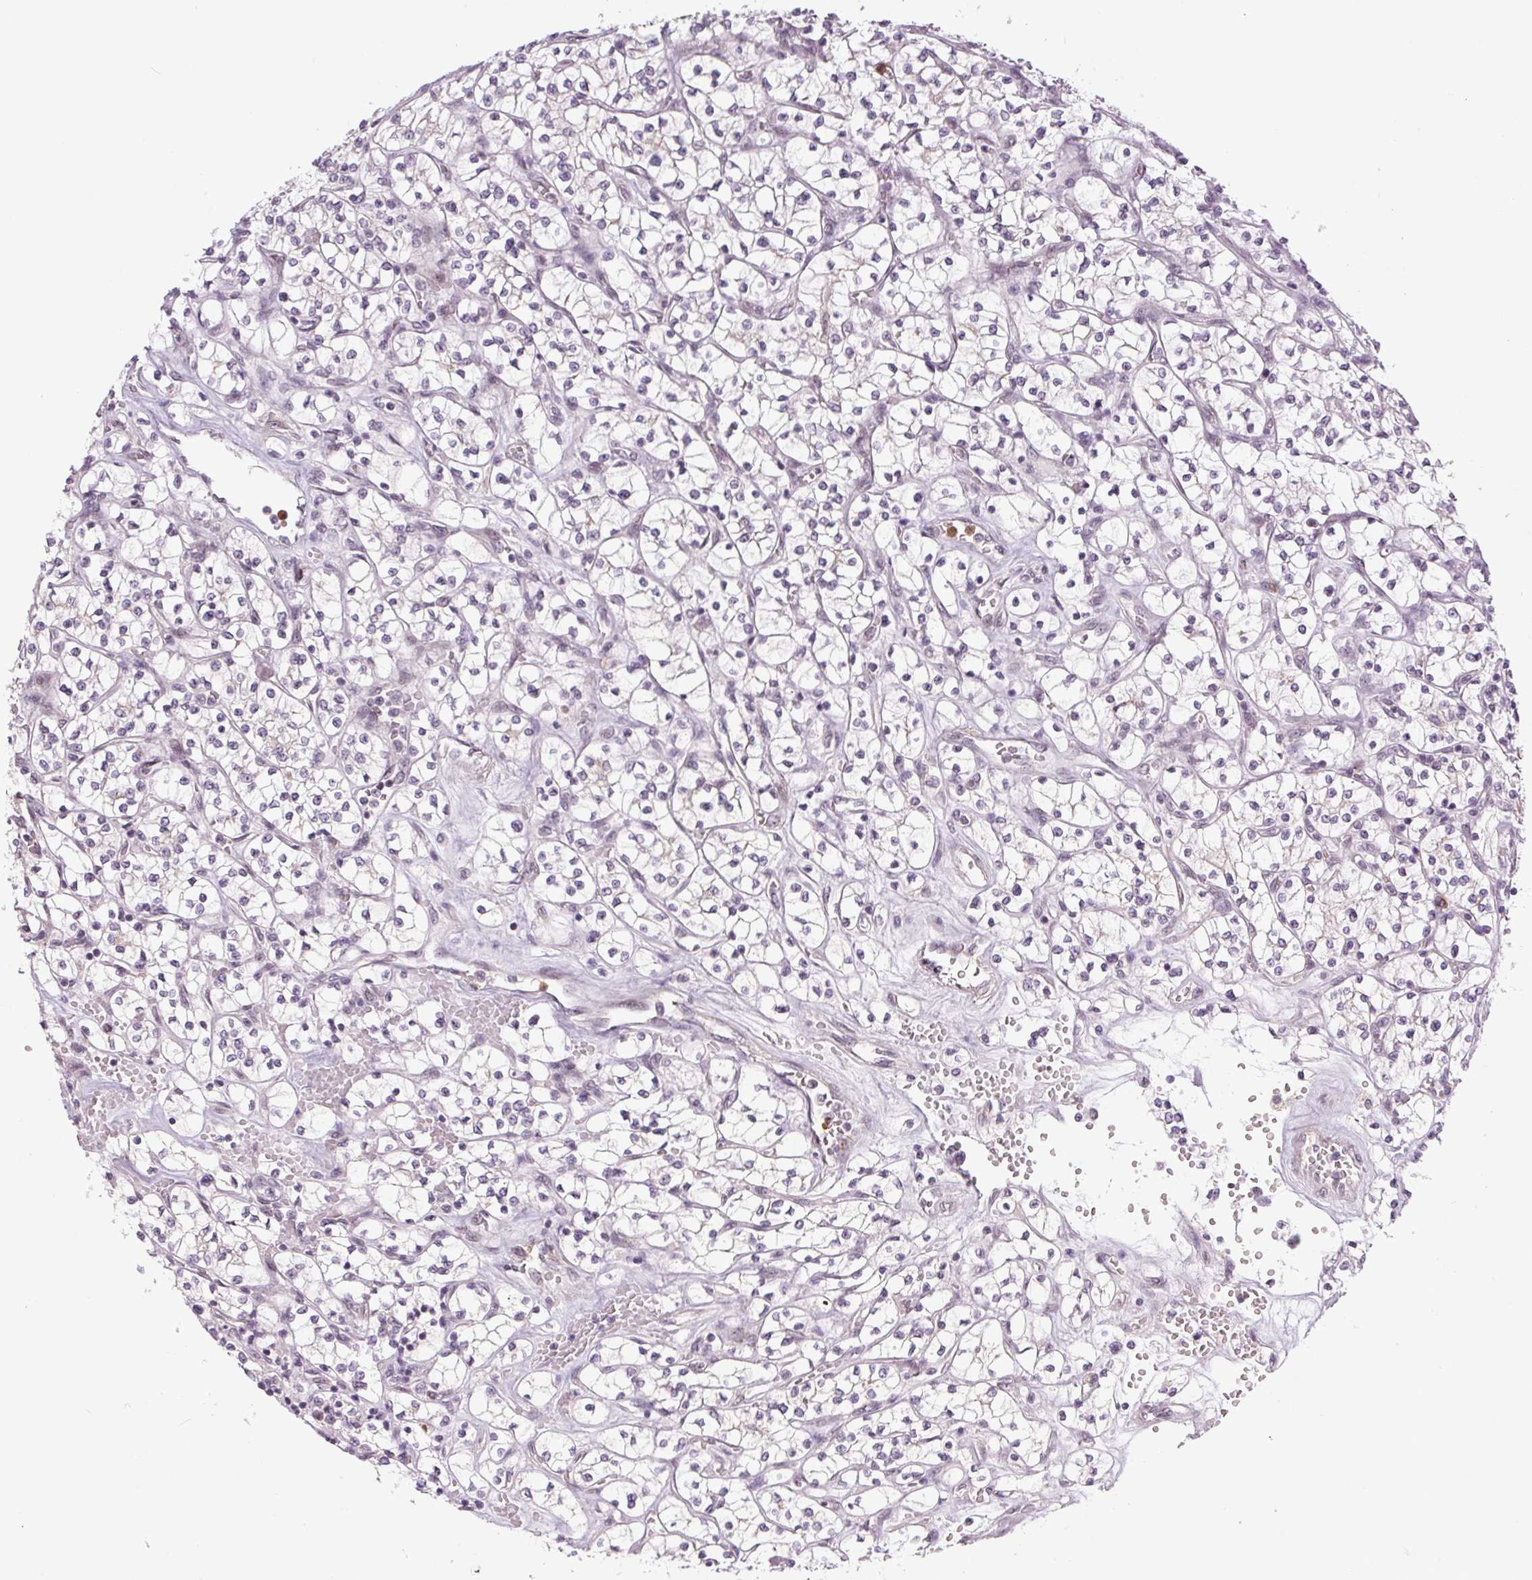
{"staining": {"intensity": "negative", "quantity": "none", "location": "none"}, "tissue": "renal cancer", "cell_type": "Tumor cells", "image_type": "cancer", "snomed": [{"axis": "morphology", "description": "Adenocarcinoma, NOS"}, {"axis": "topography", "description": "Kidney"}], "caption": "IHC of human renal cancer exhibits no staining in tumor cells.", "gene": "SGF29", "patient": {"sex": "female", "age": 64}}